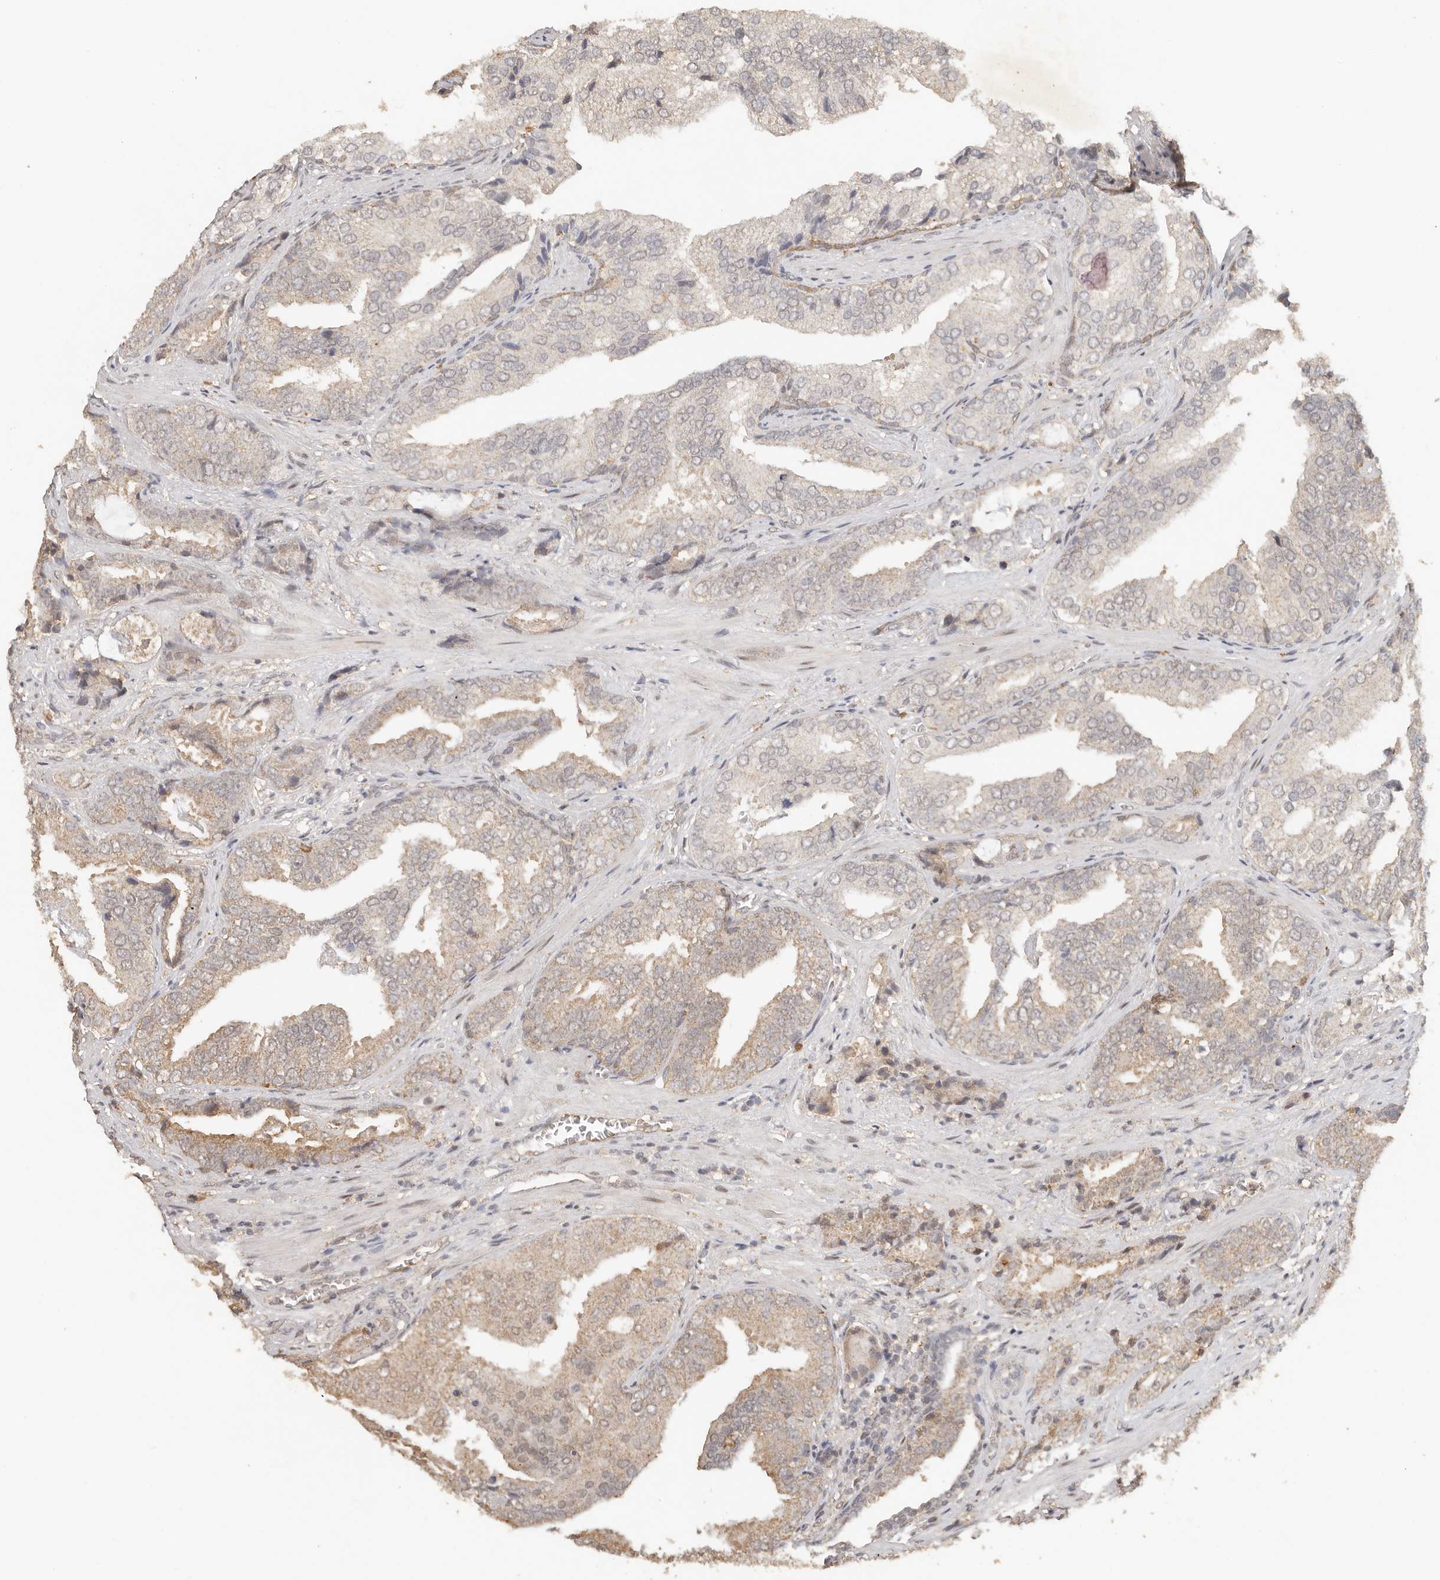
{"staining": {"intensity": "weak", "quantity": "25%-75%", "location": "cytoplasmic/membranous"}, "tissue": "prostate cancer", "cell_type": "Tumor cells", "image_type": "cancer", "snomed": [{"axis": "morphology", "description": "Adenocarcinoma, Low grade"}, {"axis": "topography", "description": "Prostate"}], "caption": "There is low levels of weak cytoplasmic/membranous staining in tumor cells of prostate cancer, as demonstrated by immunohistochemical staining (brown color).", "gene": "SEC14L1", "patient": {"sex": "male", "age": 67}}